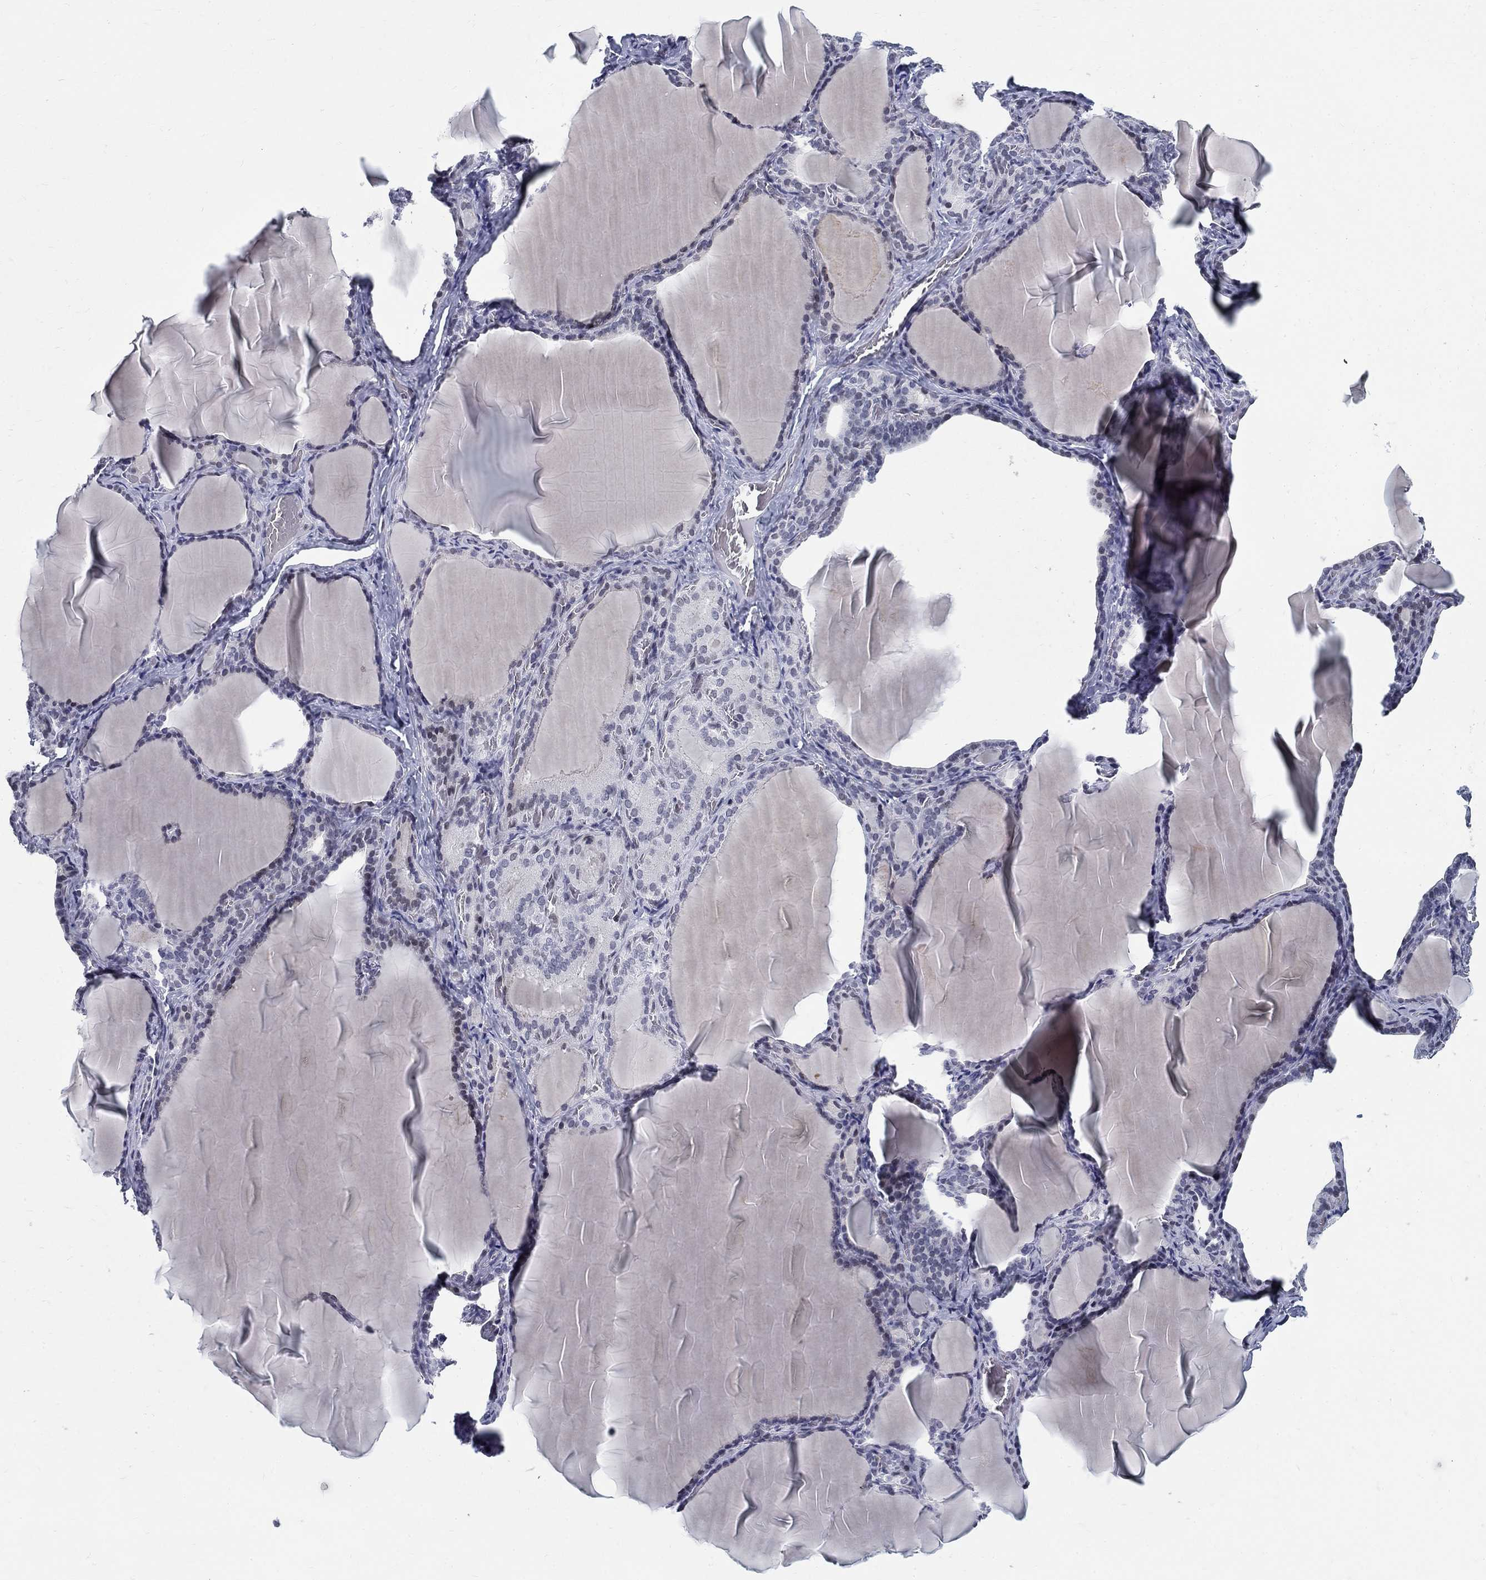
{"staining": {"intensity": "negative", "quantity": "none", "location": "none"}, "tissue": "thyroid gland", "cell_type": "Glandular cells", "image_type": "normal", "snomed": [{"axis": "morphology", "description": "Normal tissue, NOS"}, {"axis": "morphology", "description": "Hyperplasia, NOS"}, {"axis": "topography", "description": "Thyroid gland"}], "caption": "Immunohistochemistry micrograph of normal thyroid gland: human thyroid gland stained with DAB (3,3'-diaminobenzidine) shows no significant protein positivity in glandular cells.", "gene": "BHLHE22", "patient": {"sex": "female", "age": 27}}